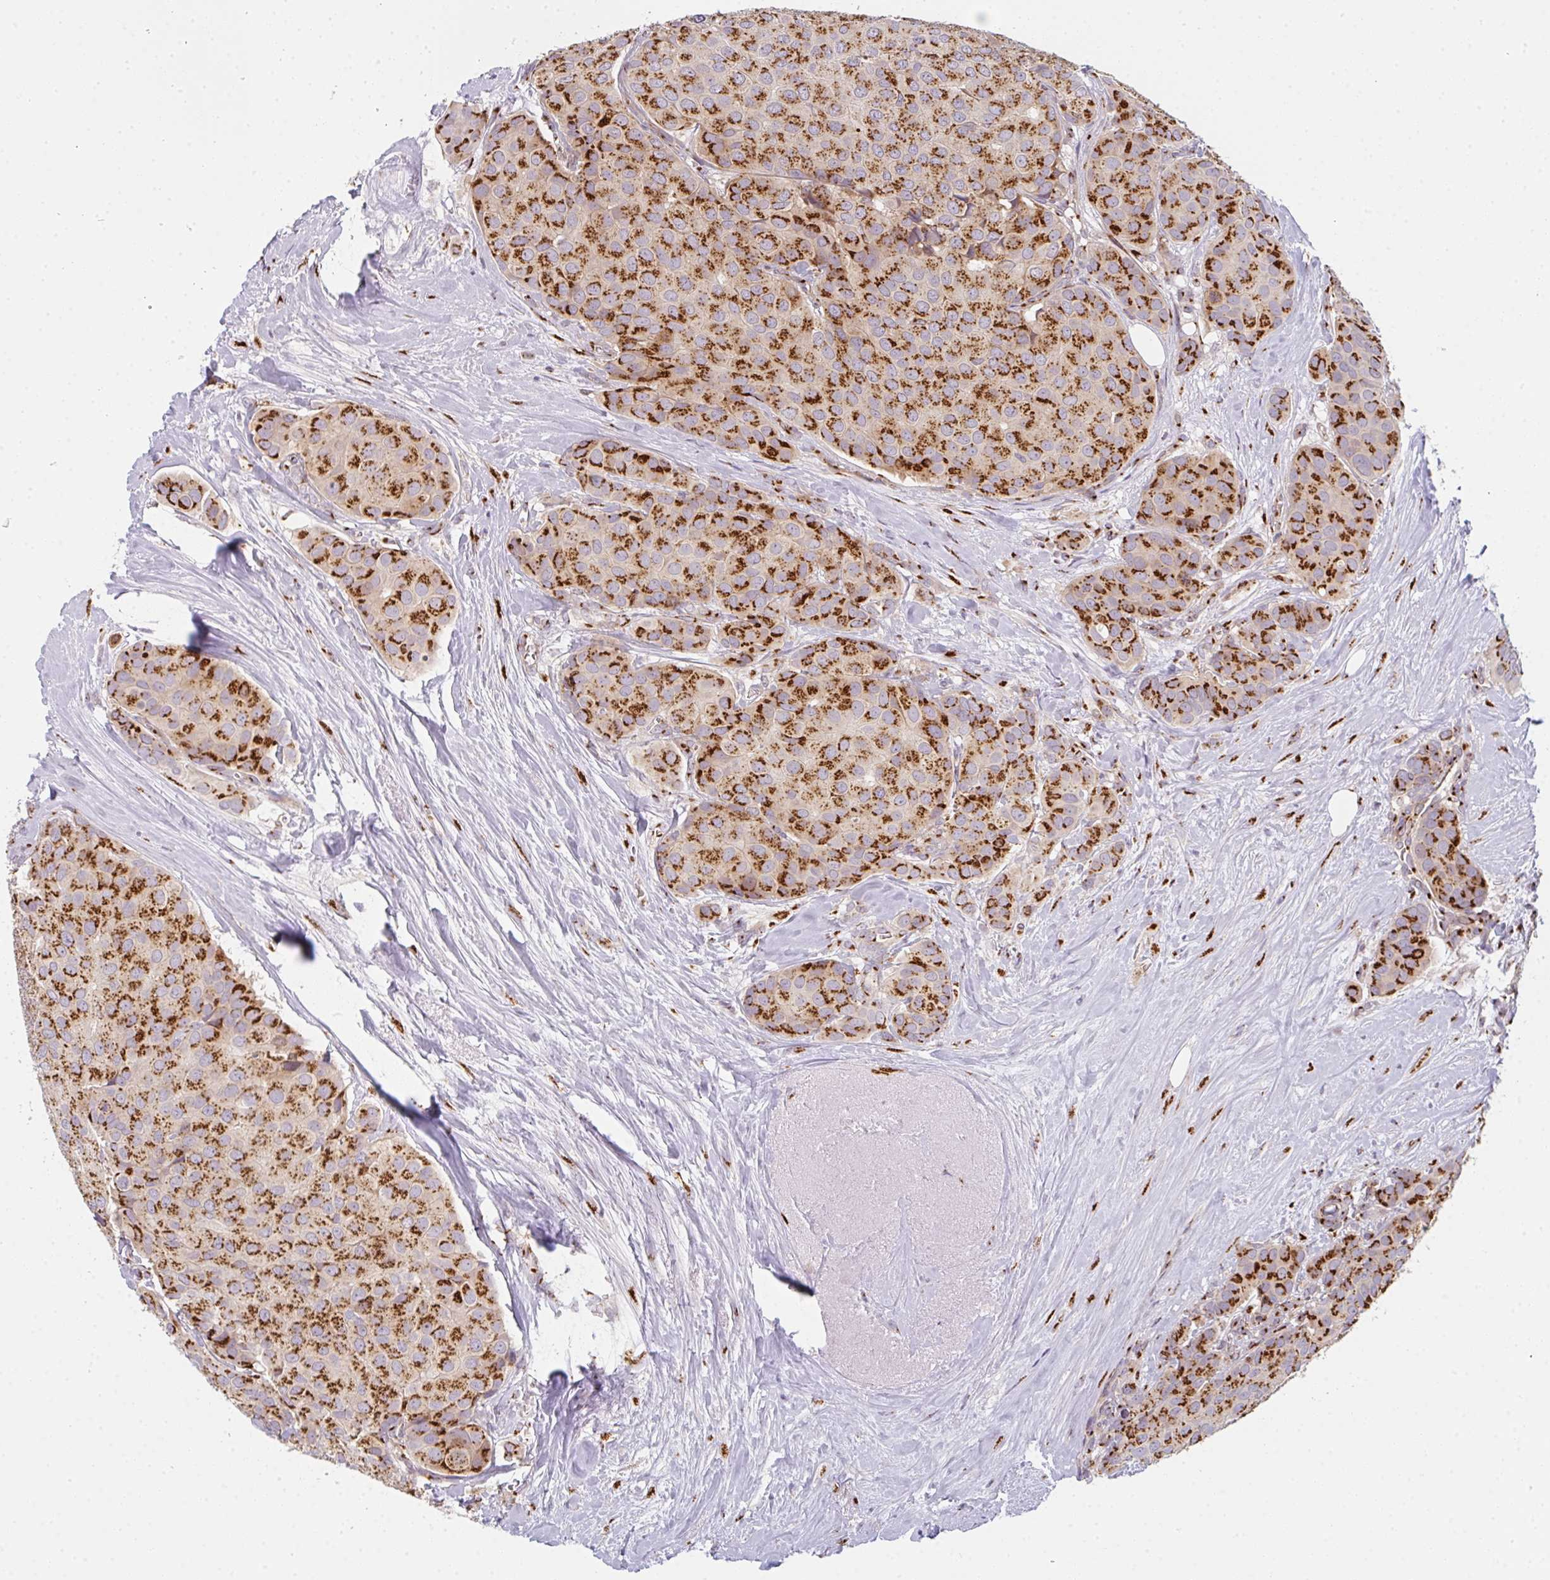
{"staining": {"intensity": "strong", "quantity": ">75%", "location": "cytoplasmic/membranous"}, "tissue": "breast cancer", "cell_type": "Tumor cells", "image_type": "cancer", "snomed": [{"axis": "morphology", "description": "Duct carcinoma"}, {"axis": "topography", "description": "Breast"}], "caption": "Tumor cells demonstrate strong cytoplasmic/membranous expression in approximately >75% of cells in breast infiltrating ductal carcinoma.", "gene": "GVQW3", "patient": {"sex": "female", "age": 70}}